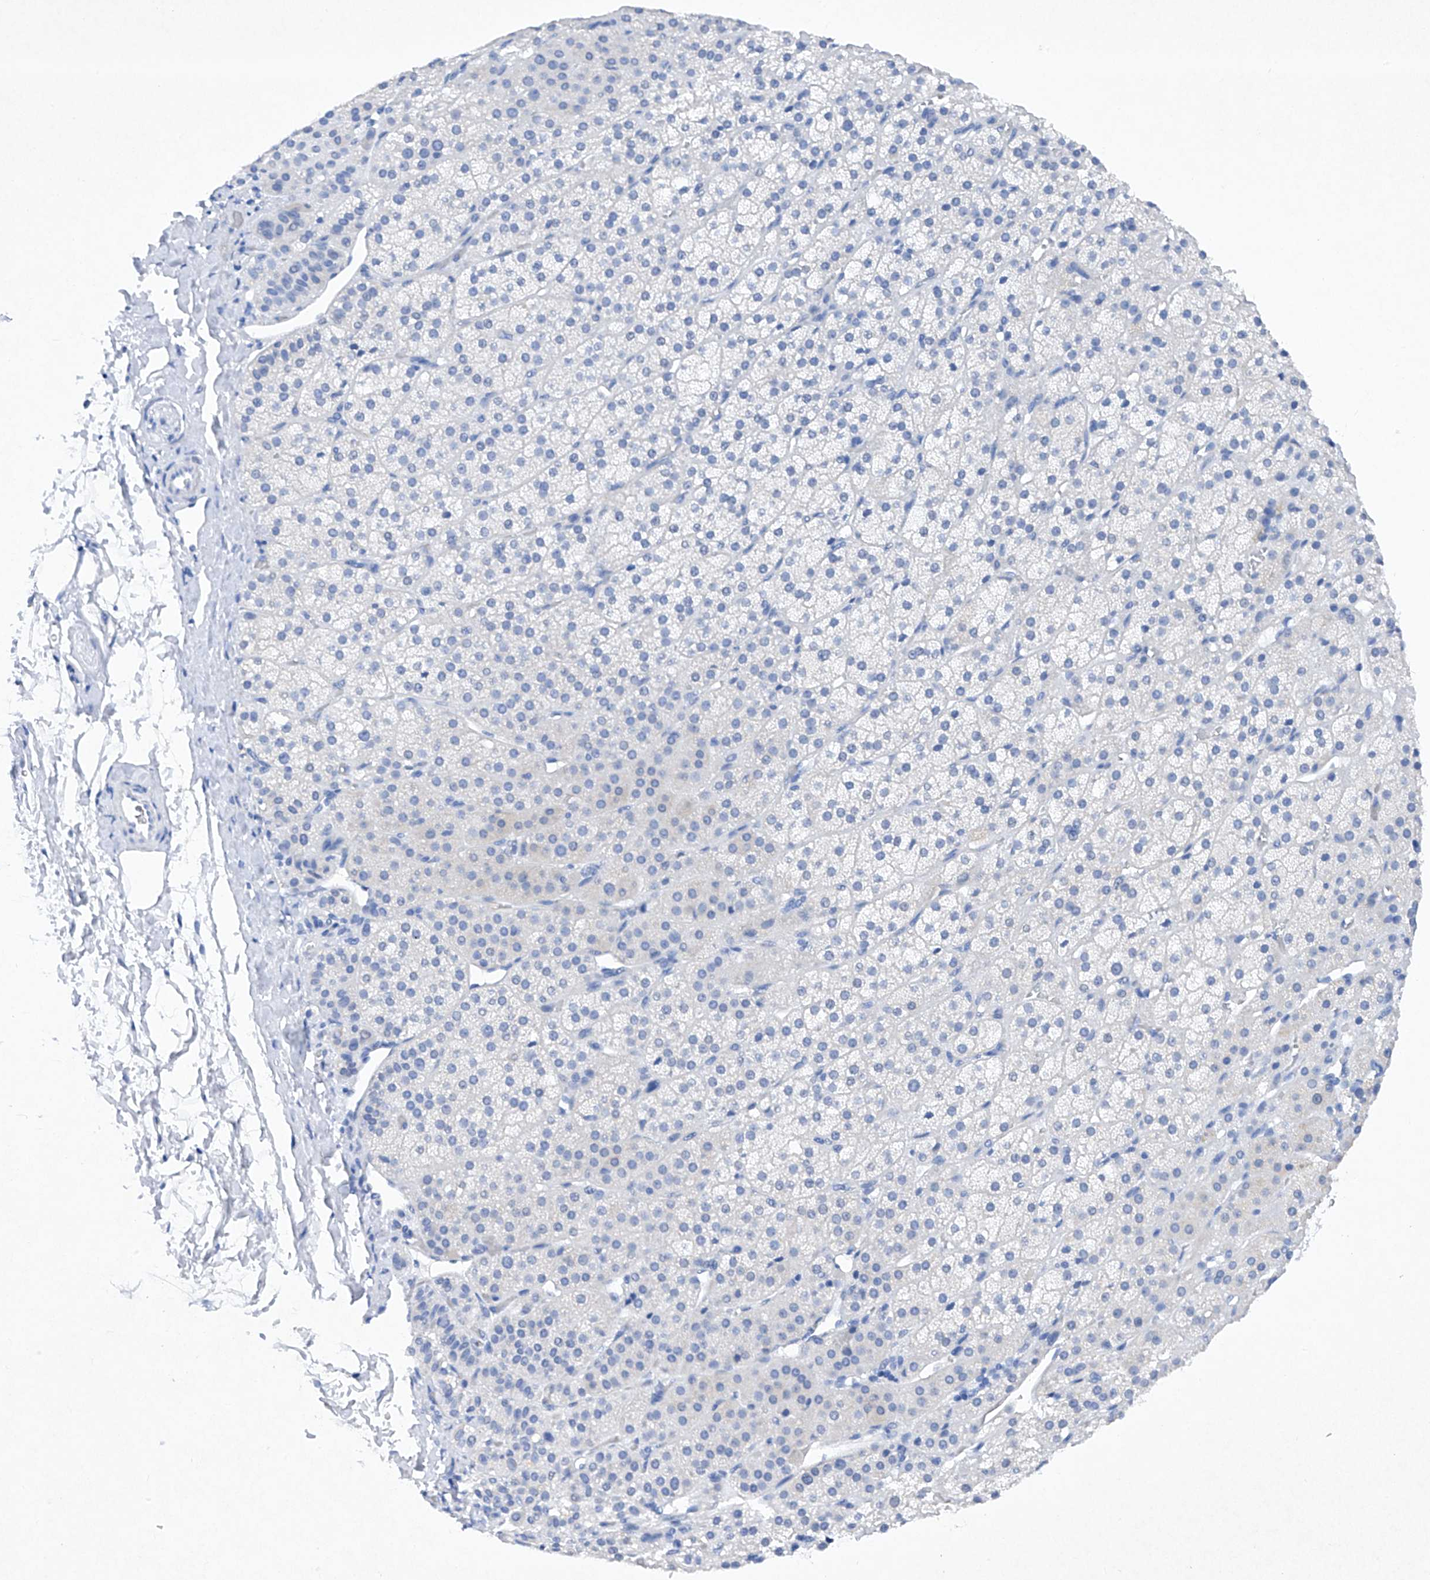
{"staining": {"intensity": "negative", "quantity": "none", "location": "none"}, "tissue": "adrenal gland", "cell_type": "Glandular cells", "image_type": "normal", "snomed": [{"axis": "morphology", "description": "Normal tissue, NOS"}, {"axis": "topography", "description": "Adrenal gland"}], "caption": "This micrograph is of unremarkable adrenal gland stained with immunohistochemistry (IHC) to label a protein in brown with the nuclei are counter-stained blue. There is no staining in glandular cells.", "gene": "BARX2", "patient": {"sex": "female", "age": 57}}